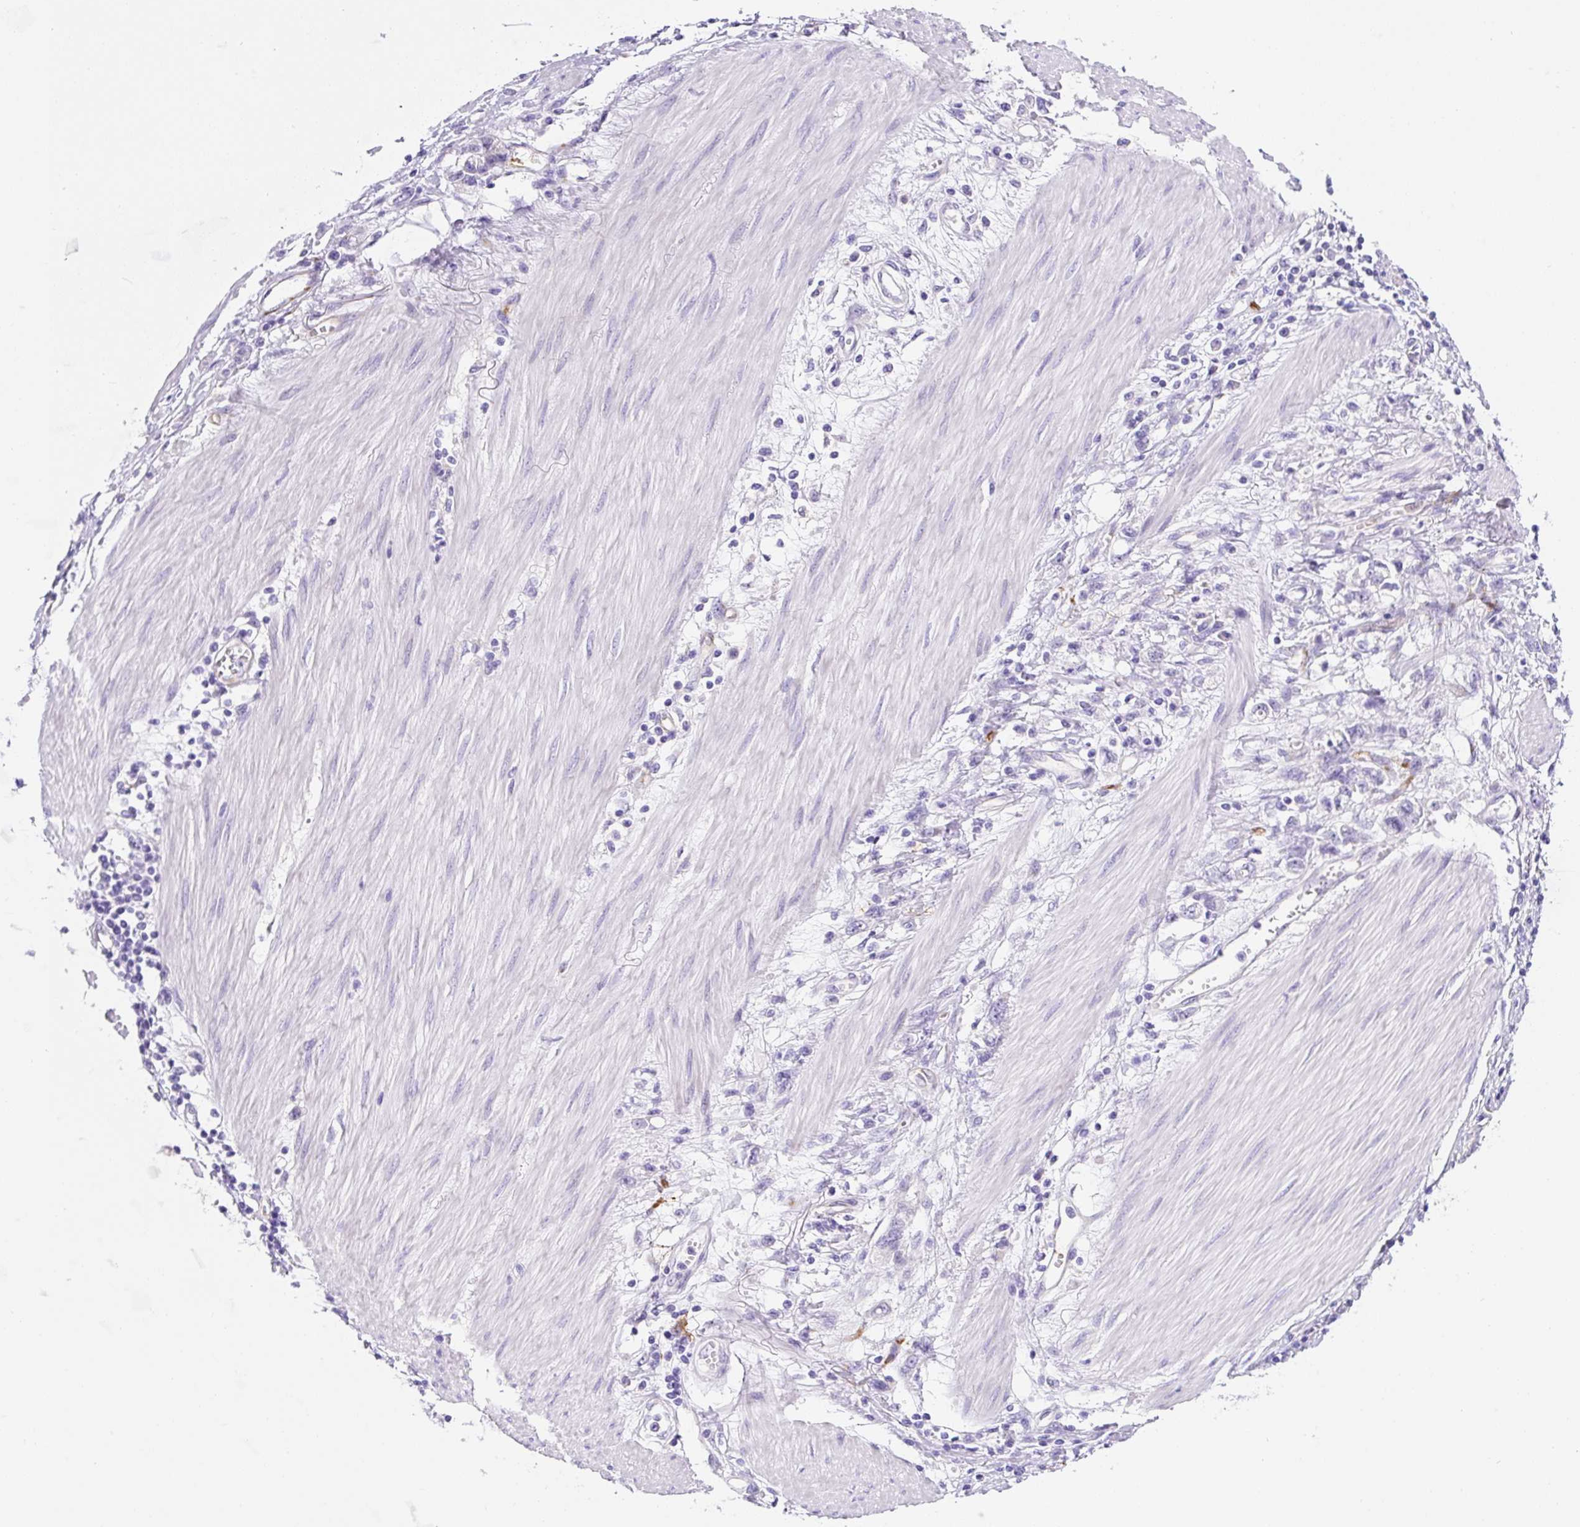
{"staining": {"intensity": "negative", "quantity": "none", "location": "none"}, "tissue": "stomach cancer", "cell_type": "Tumor cells", "image_type": "cancer", "snomed": [{"axis": "morphology", "description": "Adenocarcinoma, NOS"}, {"axis": "topography", "description": "Stomach"}], "caption": "A photomicrograph of human stomach cancer is negative for staining in tumor cells.", "gene": "ASB4", "patient": {"sex": "female", "age": 76}}